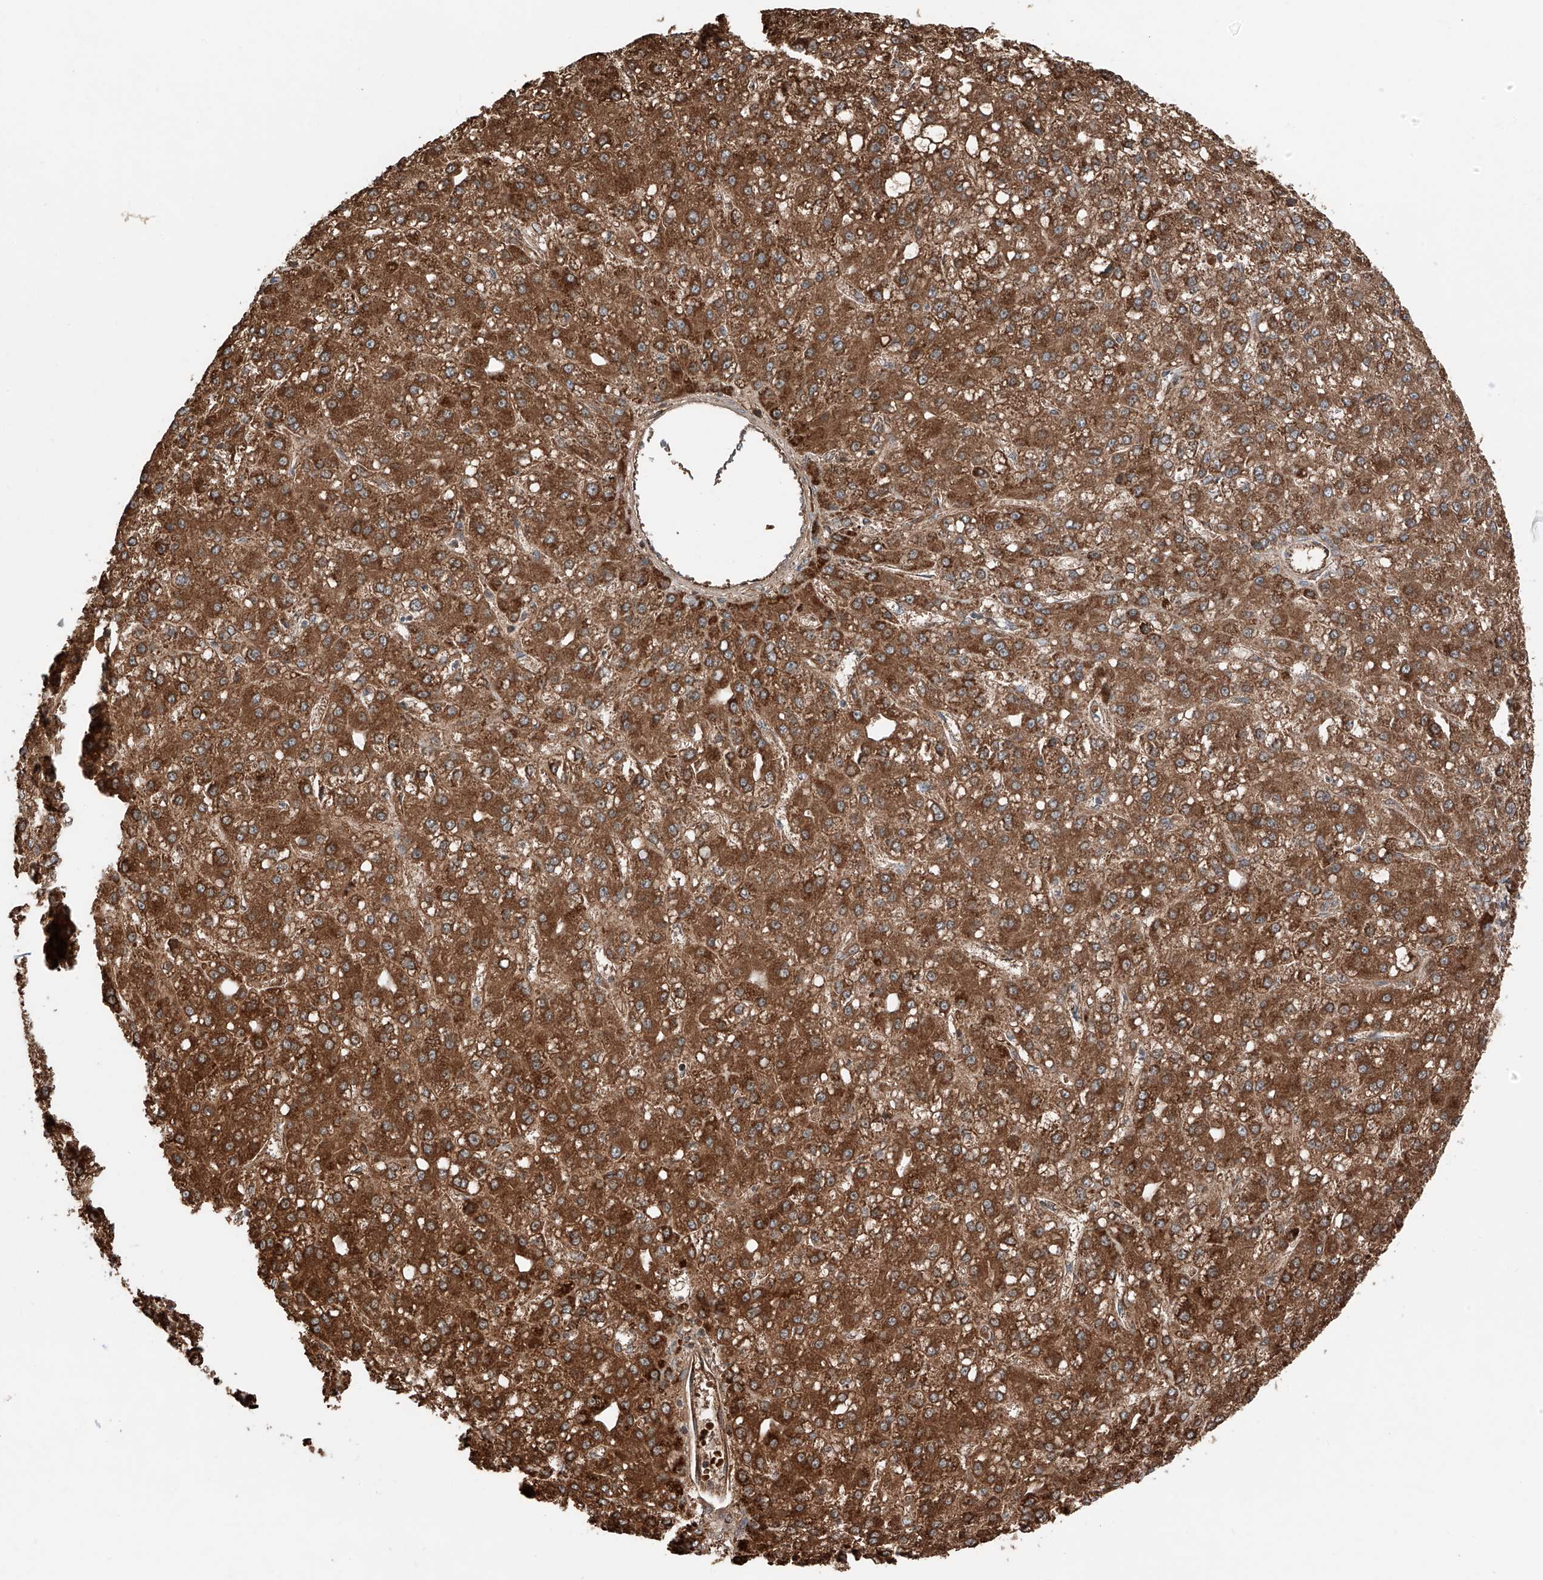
{"staining": {"intensity": "strong", "quantity": ">75%", "location": "cytoplasmic/membranous"}, "tissue": "liver cancer", "cell_type": "Tumor cells", "image_type": "cancer", "snomed": [{"axis": "morphology", "description": "Carcinoma, Hepatocellular, NOS"}, {"axis": "topography", "description": "Liver"}], "caption": "A brown stain labels strong cytoplasmic/membranous staining of a protein in human liver cancer tumor cells. (Brightfield microscopy of DAB IHC at high magnification).", "gene": "ZSCAN29", "patient": {"sex": "male", "age": 67}}